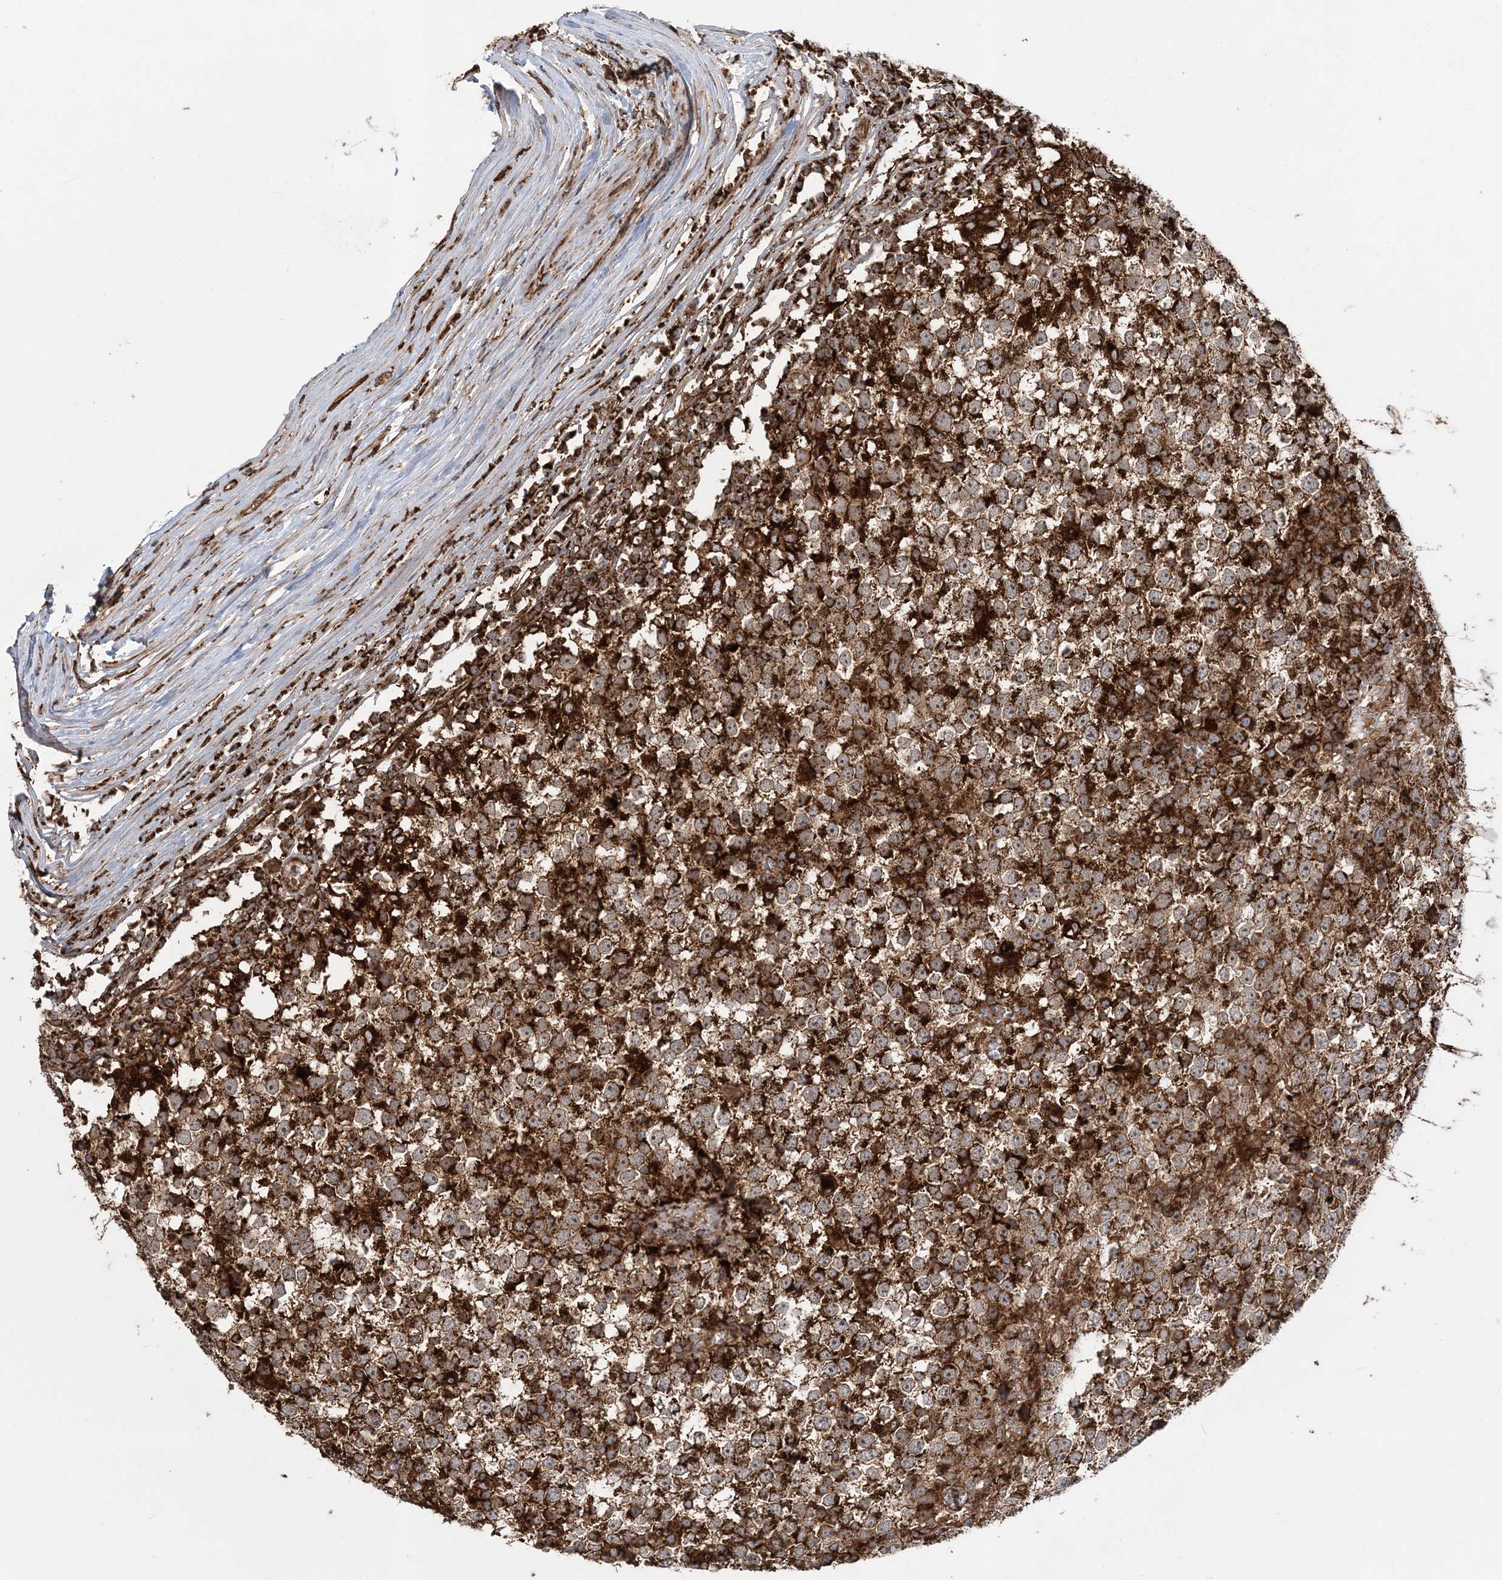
{"staining": {"intensity": "strong", "quantity": ">75%", "location": "cytoplasmic/membranous"}, "tissue": "testis cancer", "cell_type": "Tumor cells", "image_type": "cancer", "snomed": [{"axis": "morphology", "description": "Seminoma, NOS"}, {"axis": "topography", "description": "Testis"}], "caption": "Immunohistochemistry (IHC) histopathology image of human seminoma (testis) stained for a protein (brown), which demonstrates high levels of strong cytoplasmic/membranous positivity in approximately >75% of tumor cells.", "gene": "LRPPRC", "patient": {"sex": "male", "age": 65}}